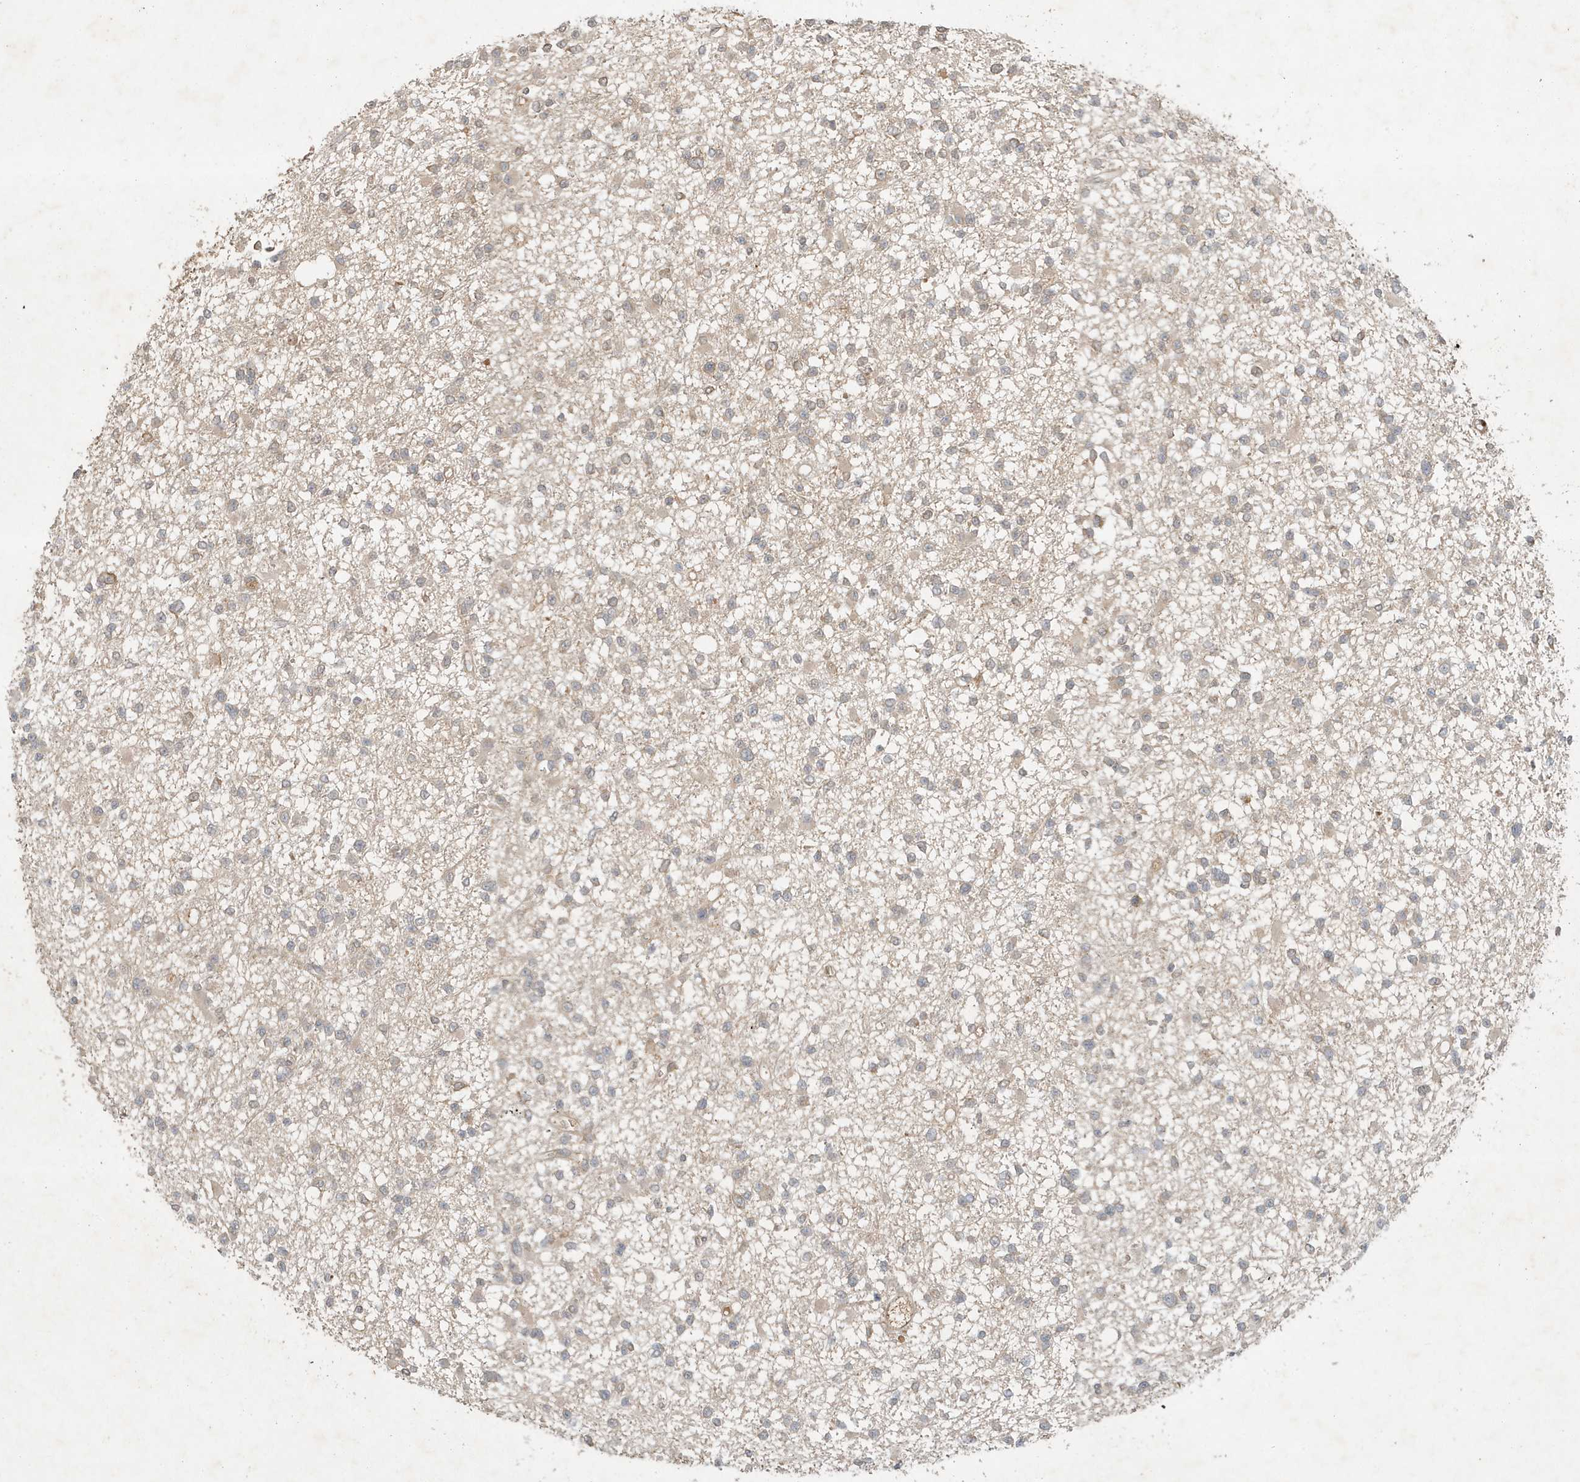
{"staining": {"intensity": "weak", "quantity": "25%-75%", "location": "cytoplasmic/membranous"}, "tissue": "glioma", "cell_type": "Tumor cells", "image_type": "cancer", "snomed": [{"axis": "morphology", "description": "Glioma, malignant, Low grade"}, {"axis": "topography", "description": "Brain"}], "caption": "High-power microscopy captured an IHC photomicrograph of glioma, revealing weak cytoplasmic/membranous staining in approximately 25%-75% of tumor cells. The protein of interest is shown in brown color, while the nuclei are stained blue.", "gene": "ABCB9", "patient": {"sex": "female", "age": 22}}